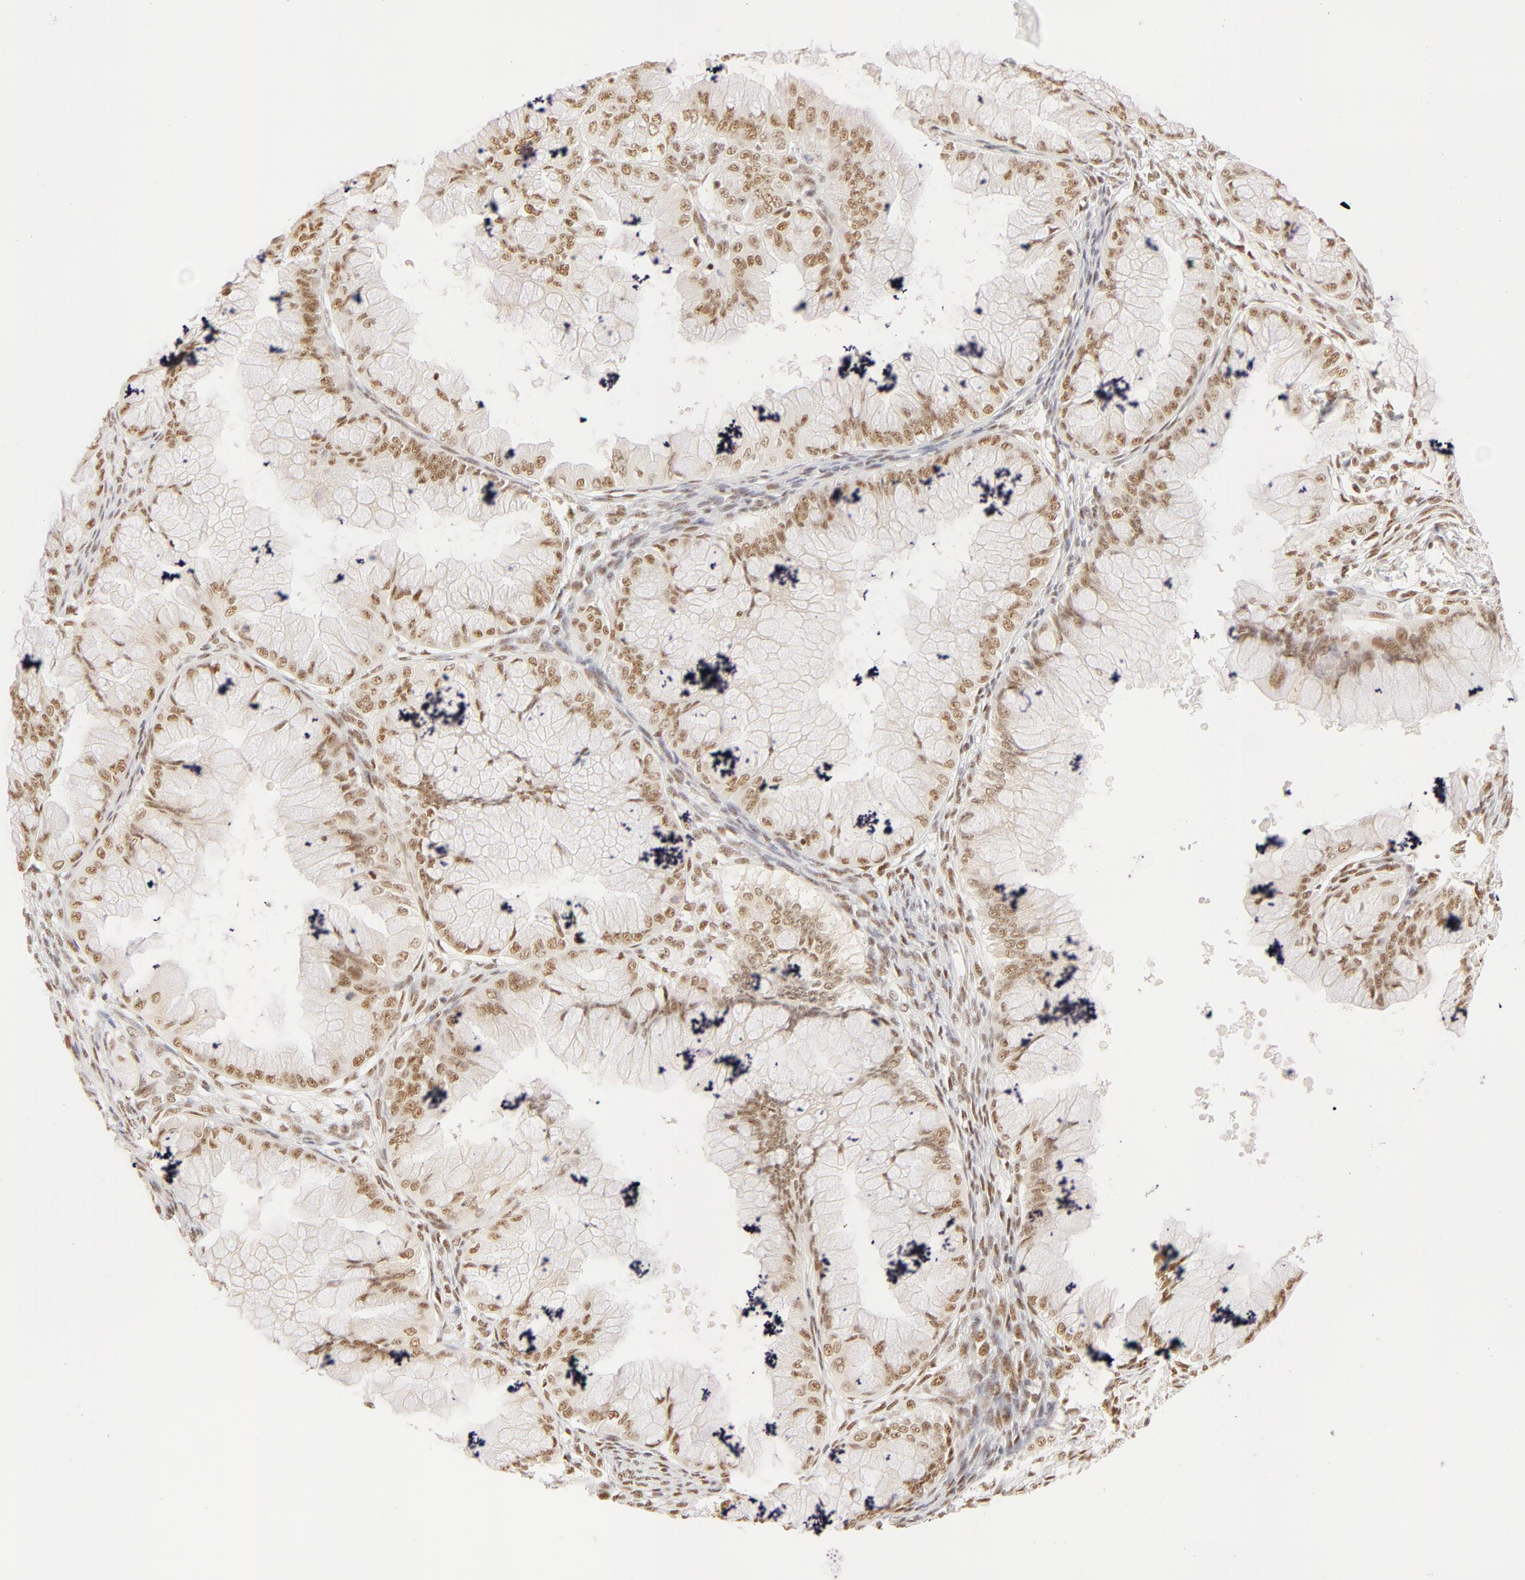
{"staining": {"intensity": "weak", "quantity": ">75%", "location": "nuclear"}, "tissue": "ovarian cancer", "cell_type": "Tumor cells", "image_type": "cancer", "snomed": [{"axis": "morphology", "description": "Cystadenocarcinoma, mucinous, NOS"}, {"axis": "topography", "description": "Ovary"}], "caption": "A photomicrograph showing weak nuclear positivity in approximately >75% of tumor cells in ovarian cancer, as visualized by brown immunohistochemical staining.", "gene": "RBM39", "patient": {"sex": "female", "age": 63}}